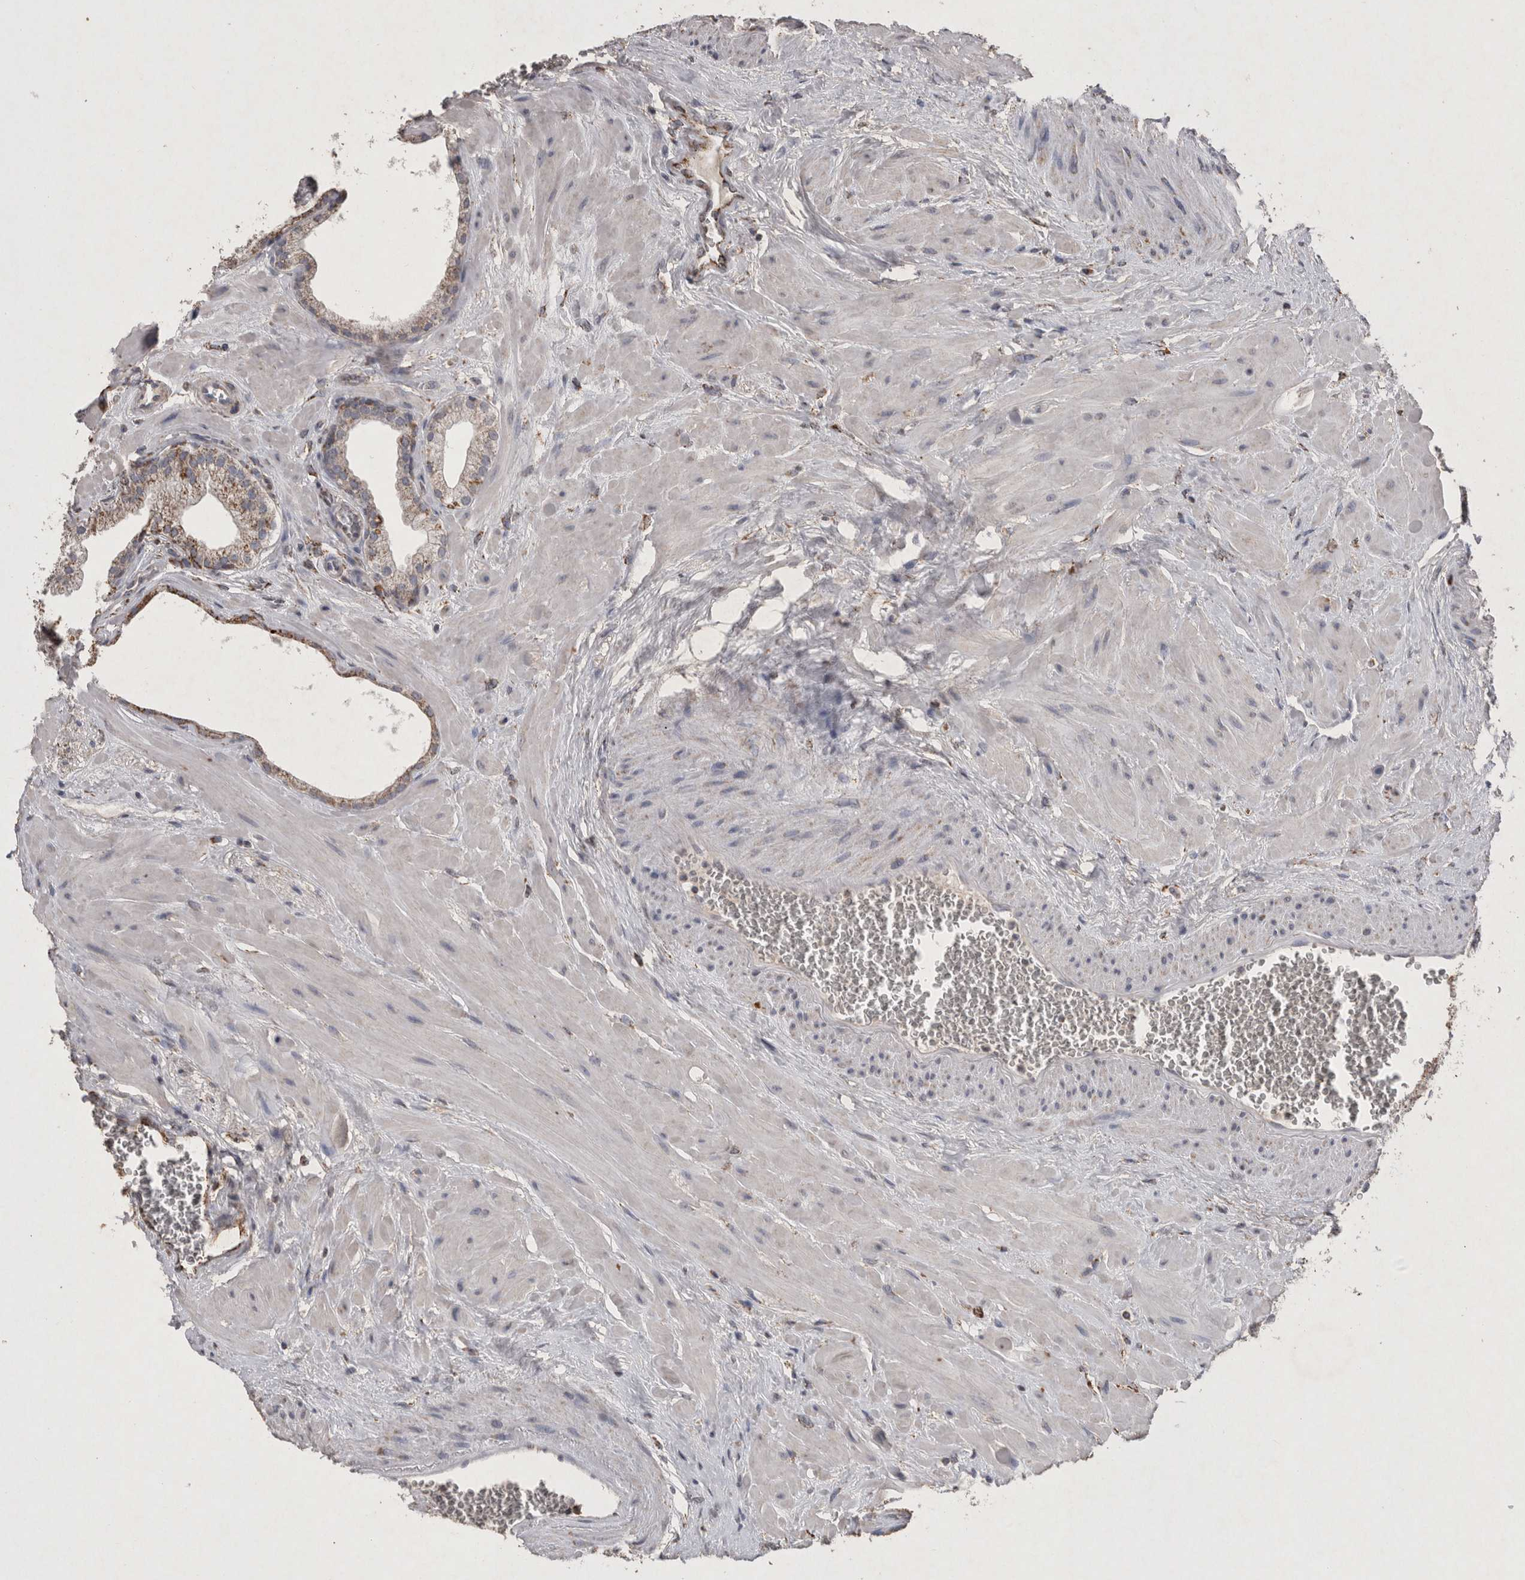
{"staining": {"intensity": "strong", "quantity": "25%-75%", "location": "cytoplasmic/membranous"}, "tissue": "prostate", "cell_type": "Glandular cells", "image_type": "normal", "snomed": [{"axis": "morphology", "description": "Normal tissue, NOS"}, {"axis": "morphology", "description": "Urothelial carcinoma, Low grade"}, {"axis": "topography", "description": "Urinary bladder"}, {"axis": "topography", "description": "Prostate"}], "caption": "An immunohistochemistry photomicrograph of benign tissue is shown. Protein staining in brown shows strong cytoplasmic/membranous positivity in prostate within glandular cells.", "gene": "DKK3", "patient": {"sex": "male", "age": 60}}